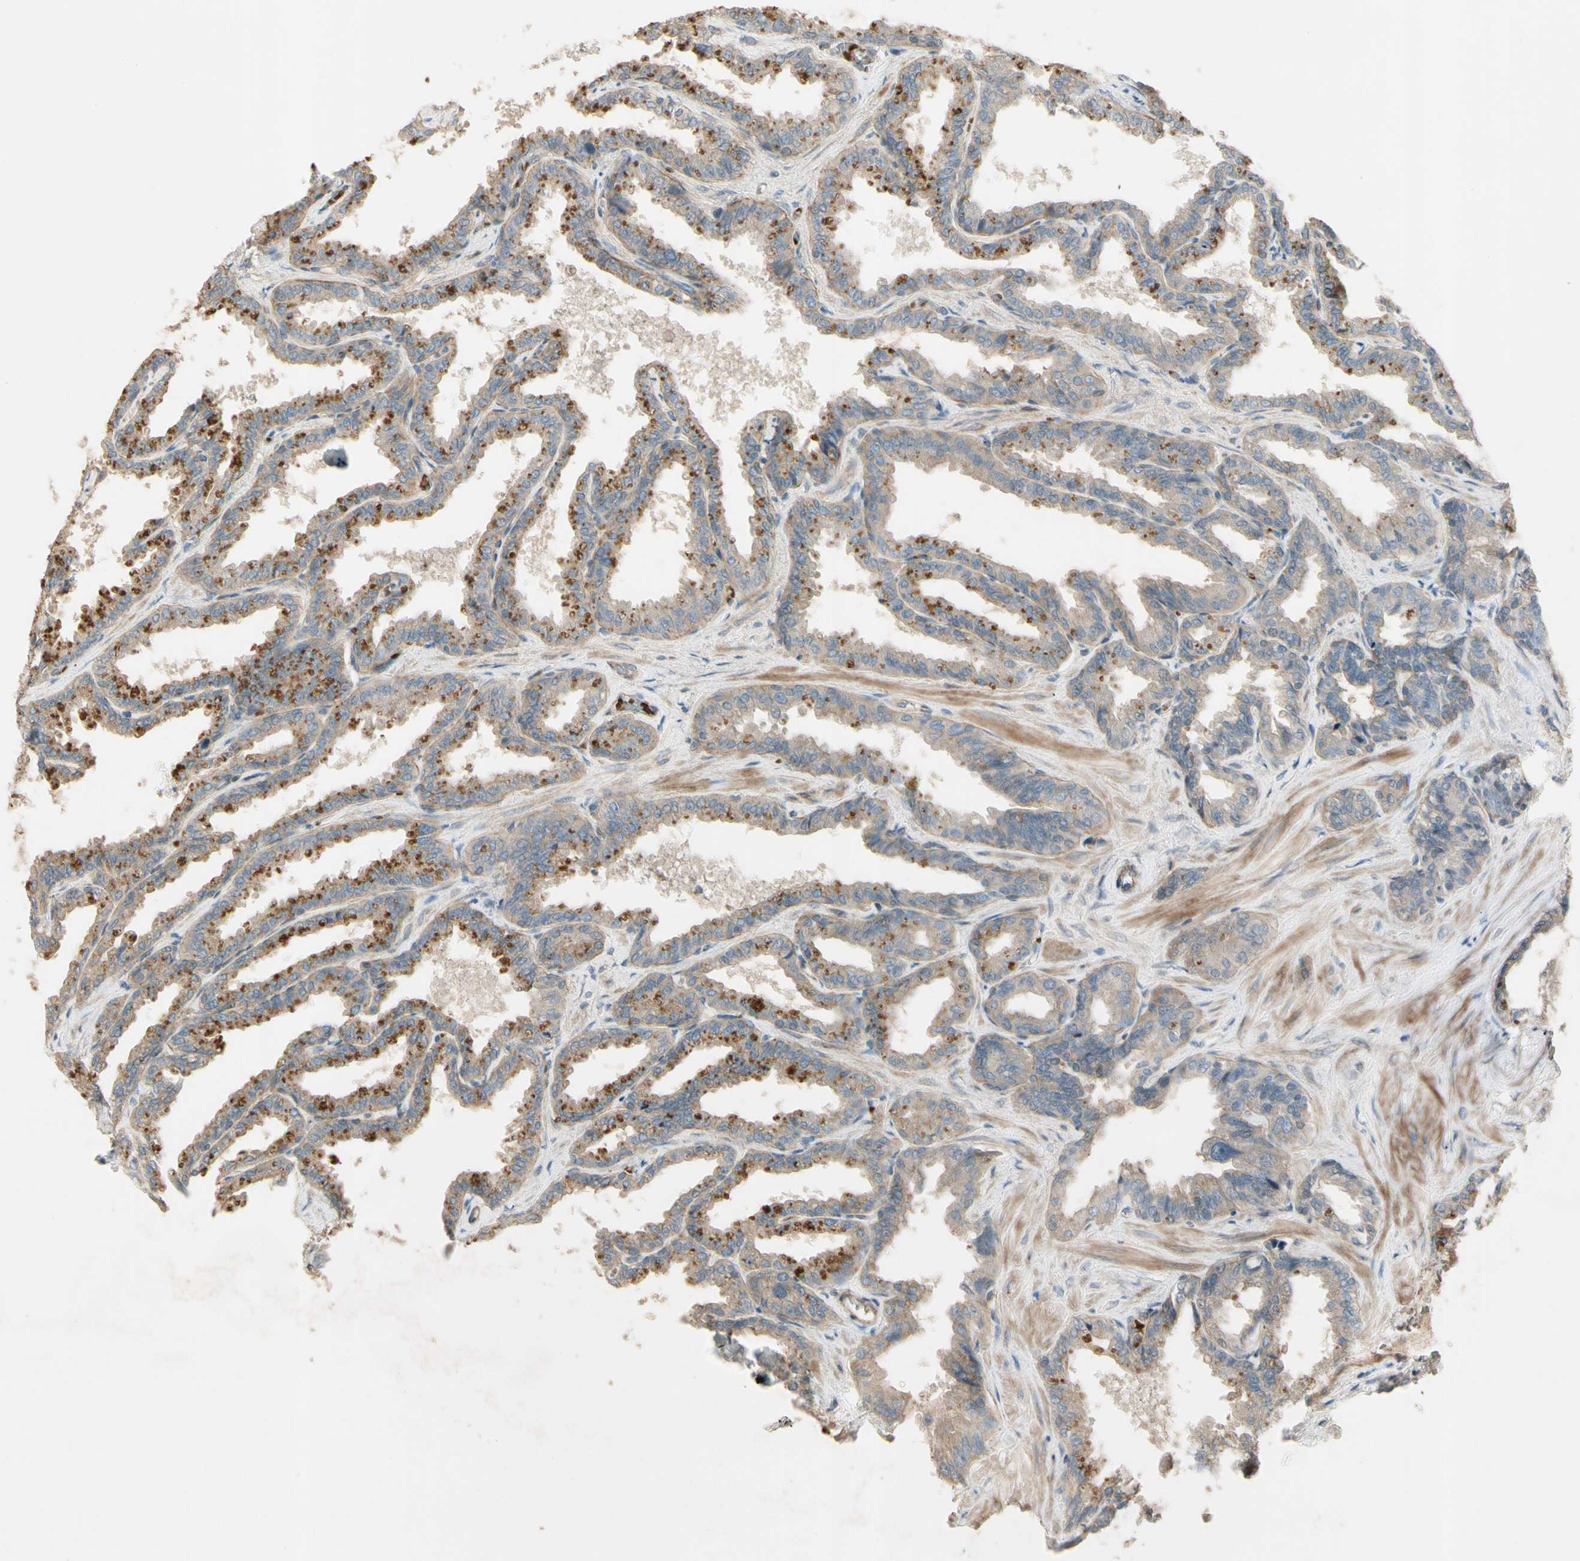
{"staining": {"intensity": "moderate", "quantity": ">75%", "location": "cytoplasmic/membranous"}, "tissue": "seminal vesicle", "cell_type": "Glandular cells", "image_type": "normal", "snomed": [{"axis": "morphology", "description": "Normal tissue, NOS"}, {"axis": "topography", "description": "Seminal veicle"}], "caption": "This micrograph exhibits normal seminal vesicle stained with immunohistochemistry to label a protein in brown. The cytoplasmic/membranous of glandular cells show moderate positivity for the protein. Nuclei are counter-stained blue.", "gene": "PPP3CB", "patient": {"sex": "male", "age": 46}}